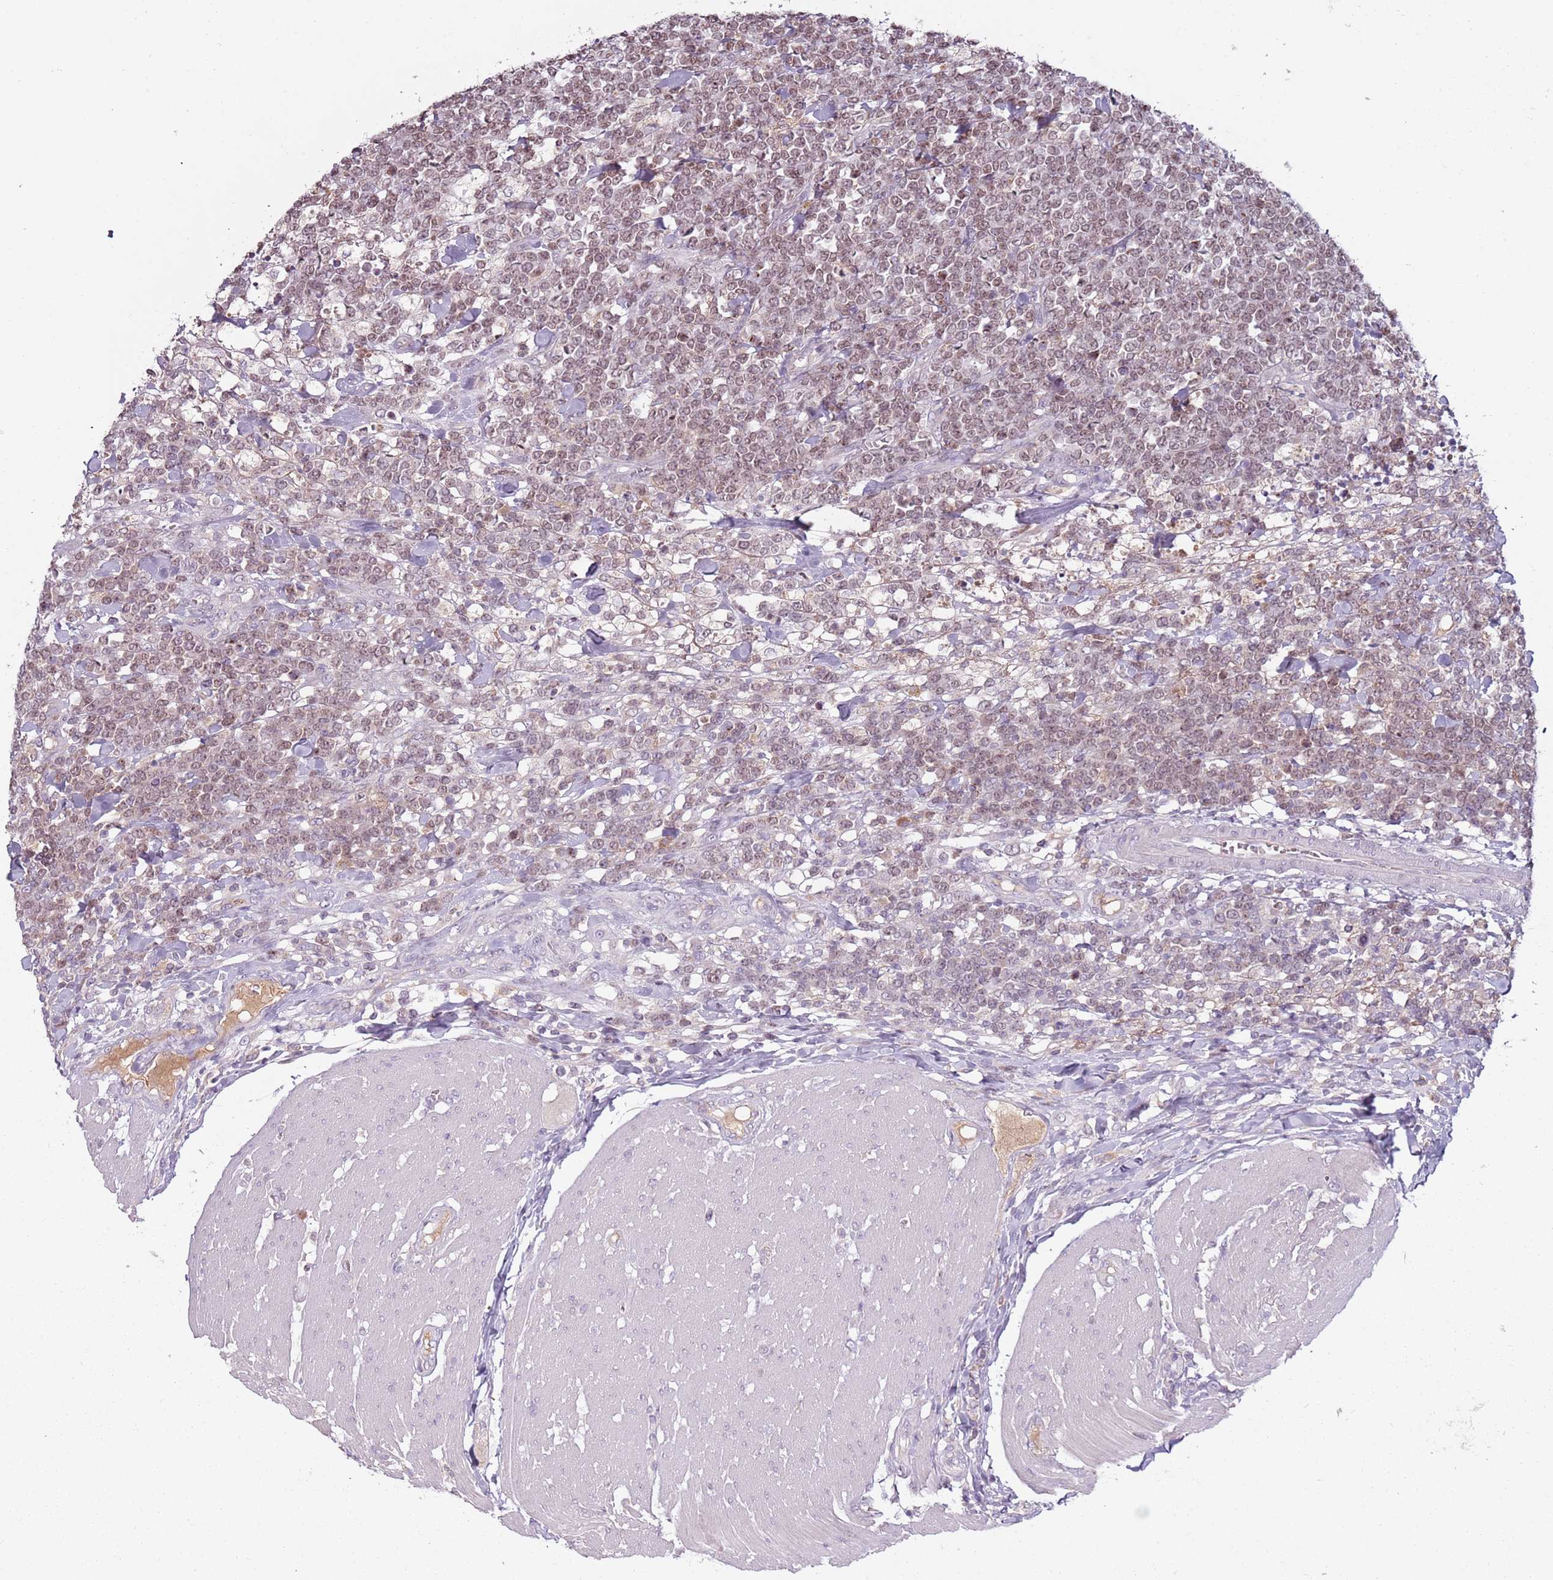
{"staining": {"intensity": "moderate", "quantity": ">75%", "location": "nuclear"}, "tissue": "lymphoma", "cell_type": "Tumor cells", "image_type": "cancer", "snomed": [{"axis": "morphology", "description": "Malignant lymphoma, non-Hodgkin's type, High grade"}, {"axis": "topography", "description": "Small intestine"}], "caption": "Immunohistochemical staining of human malignant lymphoma, non-Hodgkin's type (high-grade) reveals moderate nuclear protein positivity in approximately >75% of tumor cells.", "gene": "SYS1", "patient": {"sex": "male", "age": 8}}